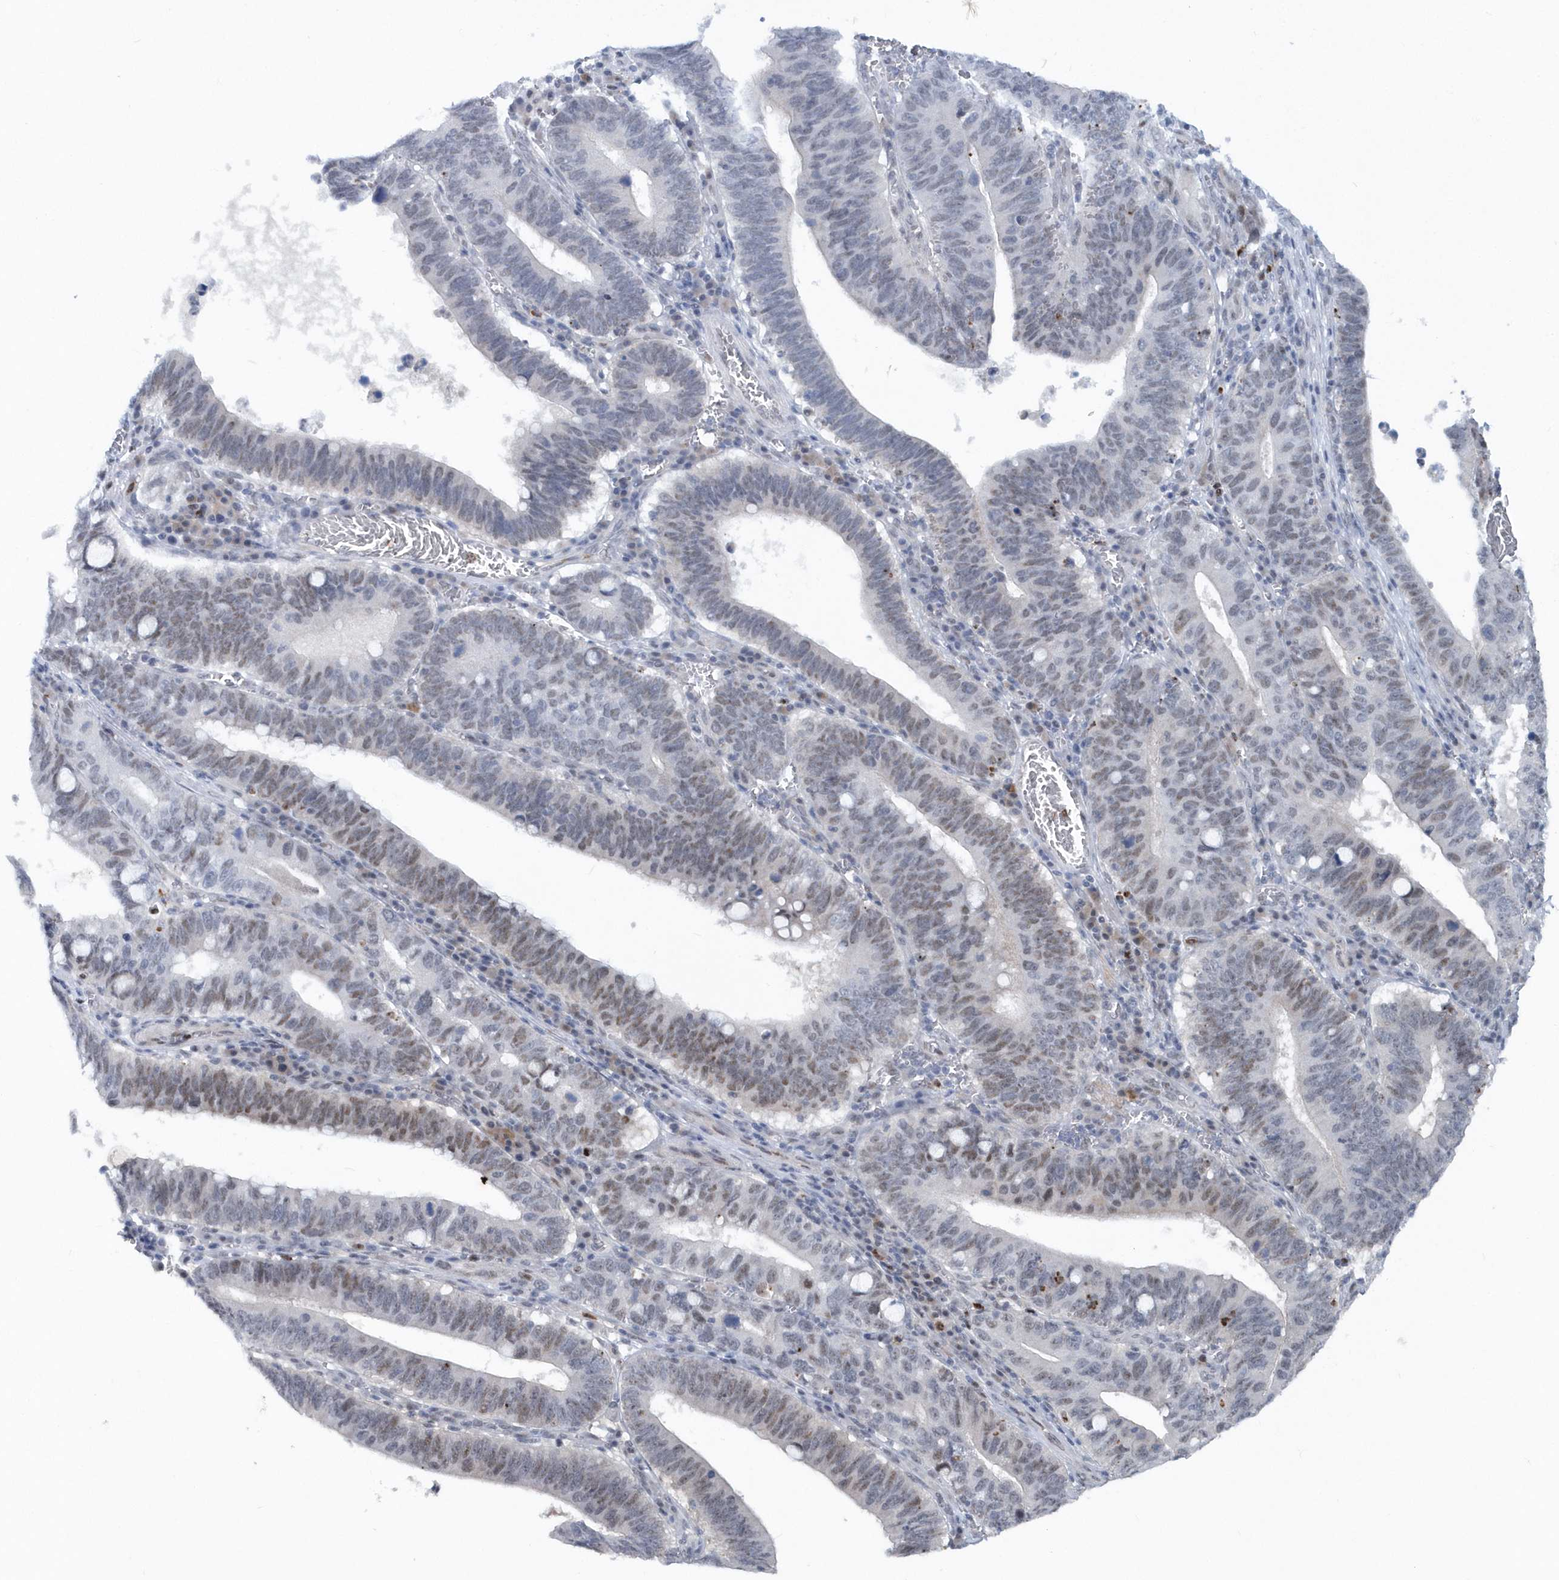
{"staining": {"intensity": "weak", "quantity": "<25%", "location": "nuclear"}, "tissue": "stomach cancer", "cell_type": "Tumor cells", "image_type": "cancer", "snomed": [{"axis": "morphology", "description": "Adenocarcinoma, NOS"}, {"axis": "topography", "description": "Stomach"}, {"axis": "topography", "description": "Gastric cardia"}], "caption": "The histopathology image displays no significant staining in tumor cells of stomach cancer.", "gene": "ASCL4", "patient": {"sex": "male", "age": 59}}